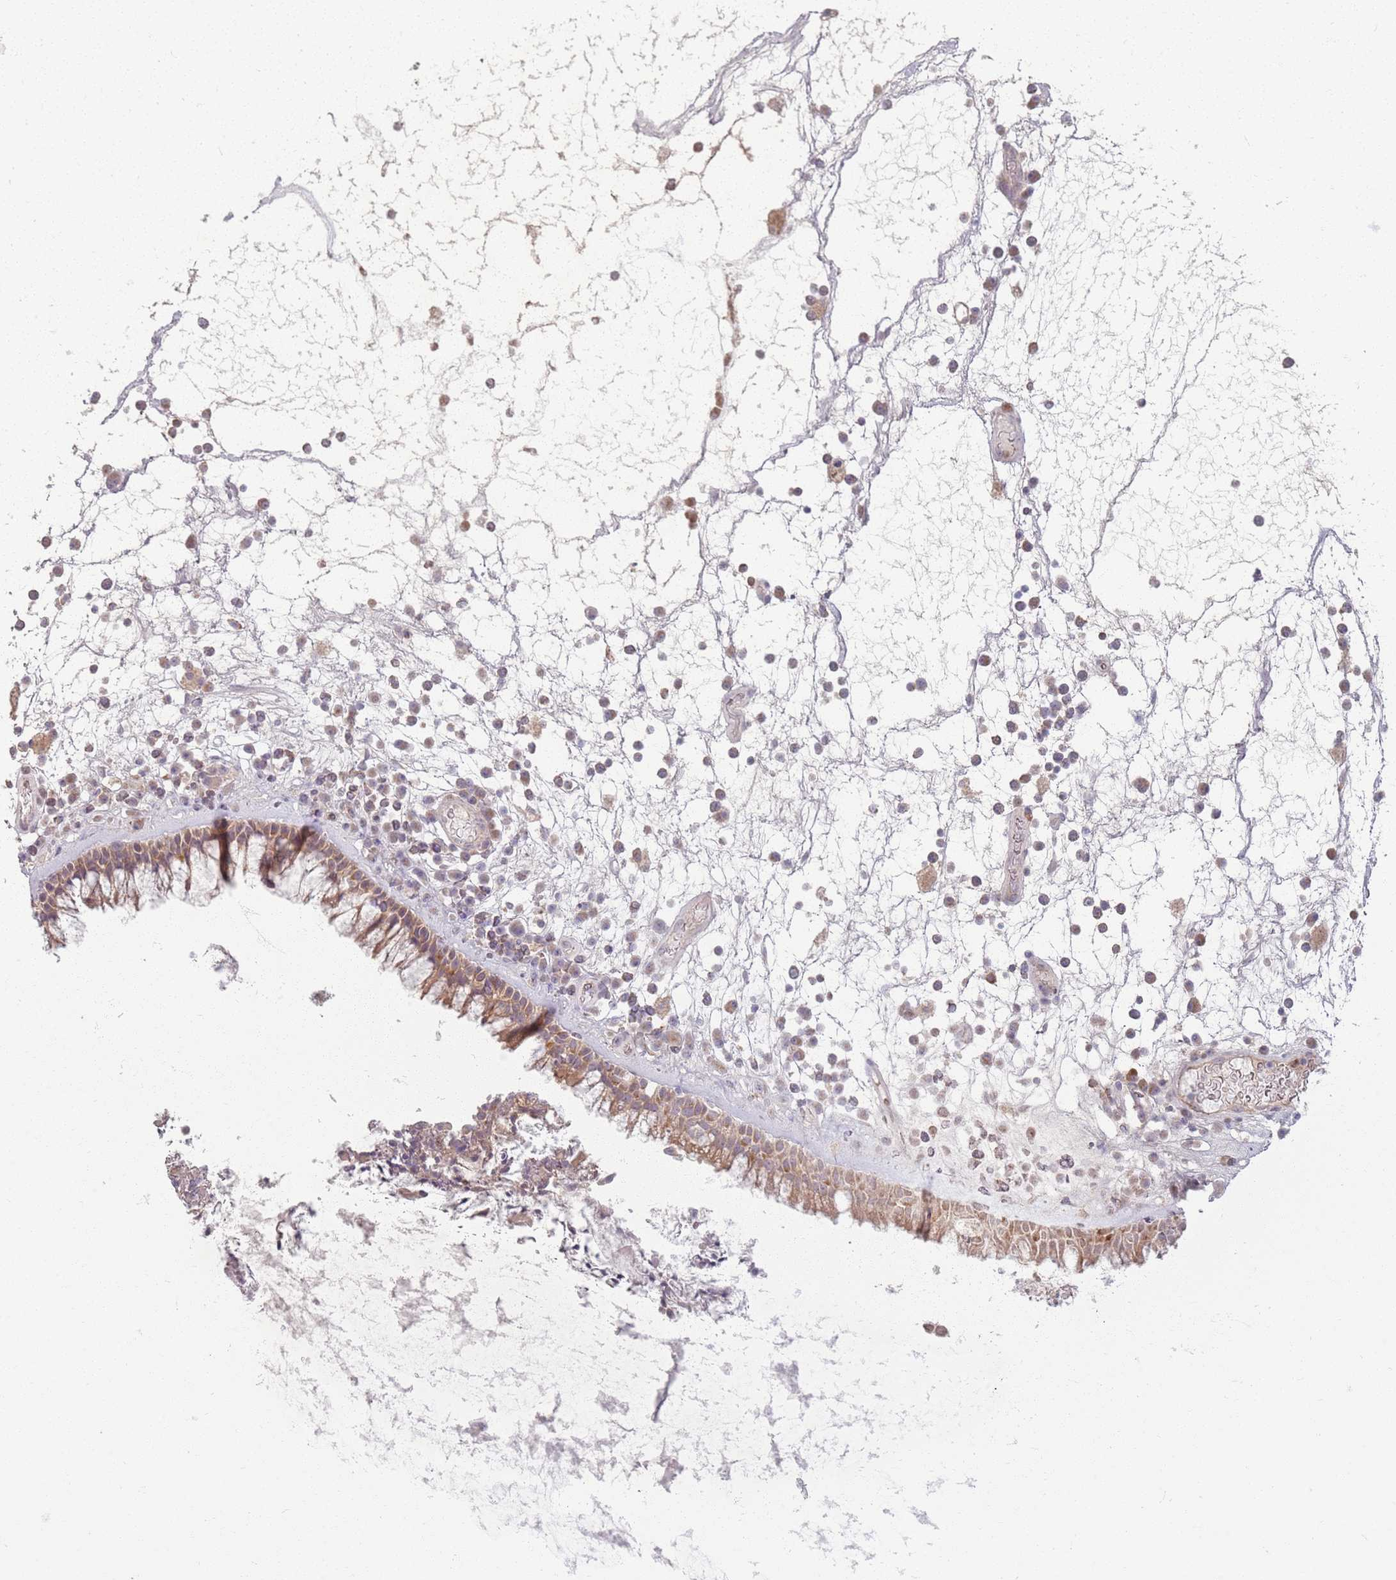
{"staining": {"intensity": "moderate", "quantity": ">75%", "location": "cytoplasmic/membranous"}, "tissue": "nasopharynx", "cell_type": "Respiratory epithelial cells", "image_type": "normal", "snomed": [{"axis": "morphology", "description": "Normal tissue, NOS"}, {"axis": "morphology", "description": "Inflammation, NOS"}, {"axis": "topography", "description": "Nasopharynx"}], "caption": "Protein staining of benign nasopharynx exhibits moderate cytoplasmic/membranous positivity in about >75% of respiratory epithelial cells. The protein is stained brown, and the nuclei are stained in blue (DAB (3,3'-diaminobenzidine) IHC with brightfield microscopy, high magnification).", "gene": "ZDHHC2", "patient": {"sex": "male", "age": 70}}